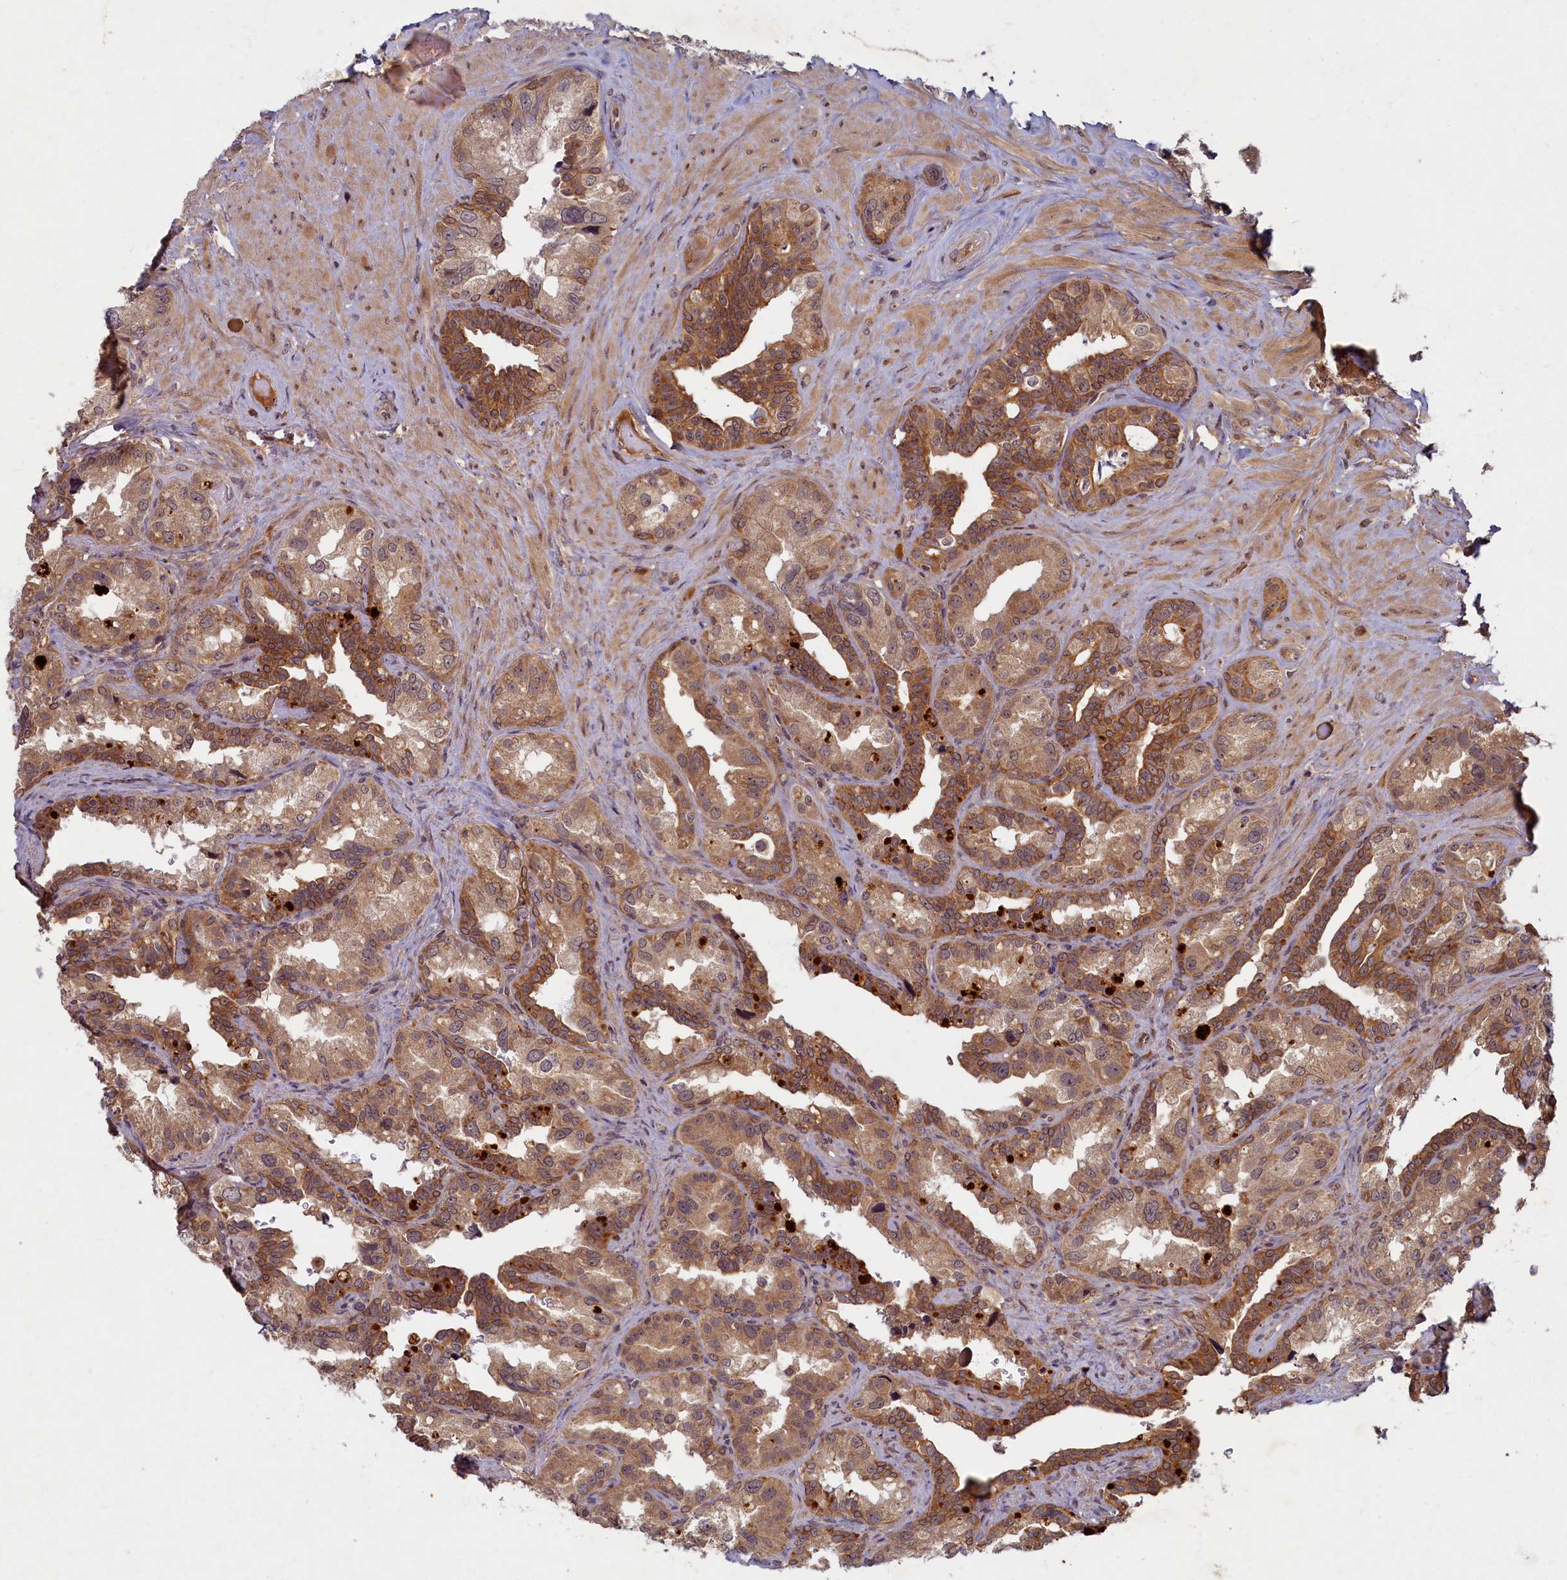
{"staining": {"intensity": "moderate", "quantity": ">75%", "location": "cytoplasmic/membranous"}, "tissue": "seminal vesicle", "cell_type": "Glandular cells", "image_type": "normal", "snomed": [{"axis": "morphology", "description": "Normal tissue, NOS"}, {"axis": "topography", "description": "Seminal veicle"}, {"axis": "topography", "description": "Peripheral nerve tissue"}], "caption": "Immunohistochemical staining of unremarkable seminal vesicle demonstrates >75% levels of moderate cytoplasmic/membranous protein staining in approximately >75% of glandular cells.", "gene": "BICD1", "patient": {"sex": "male", "age": 67}}